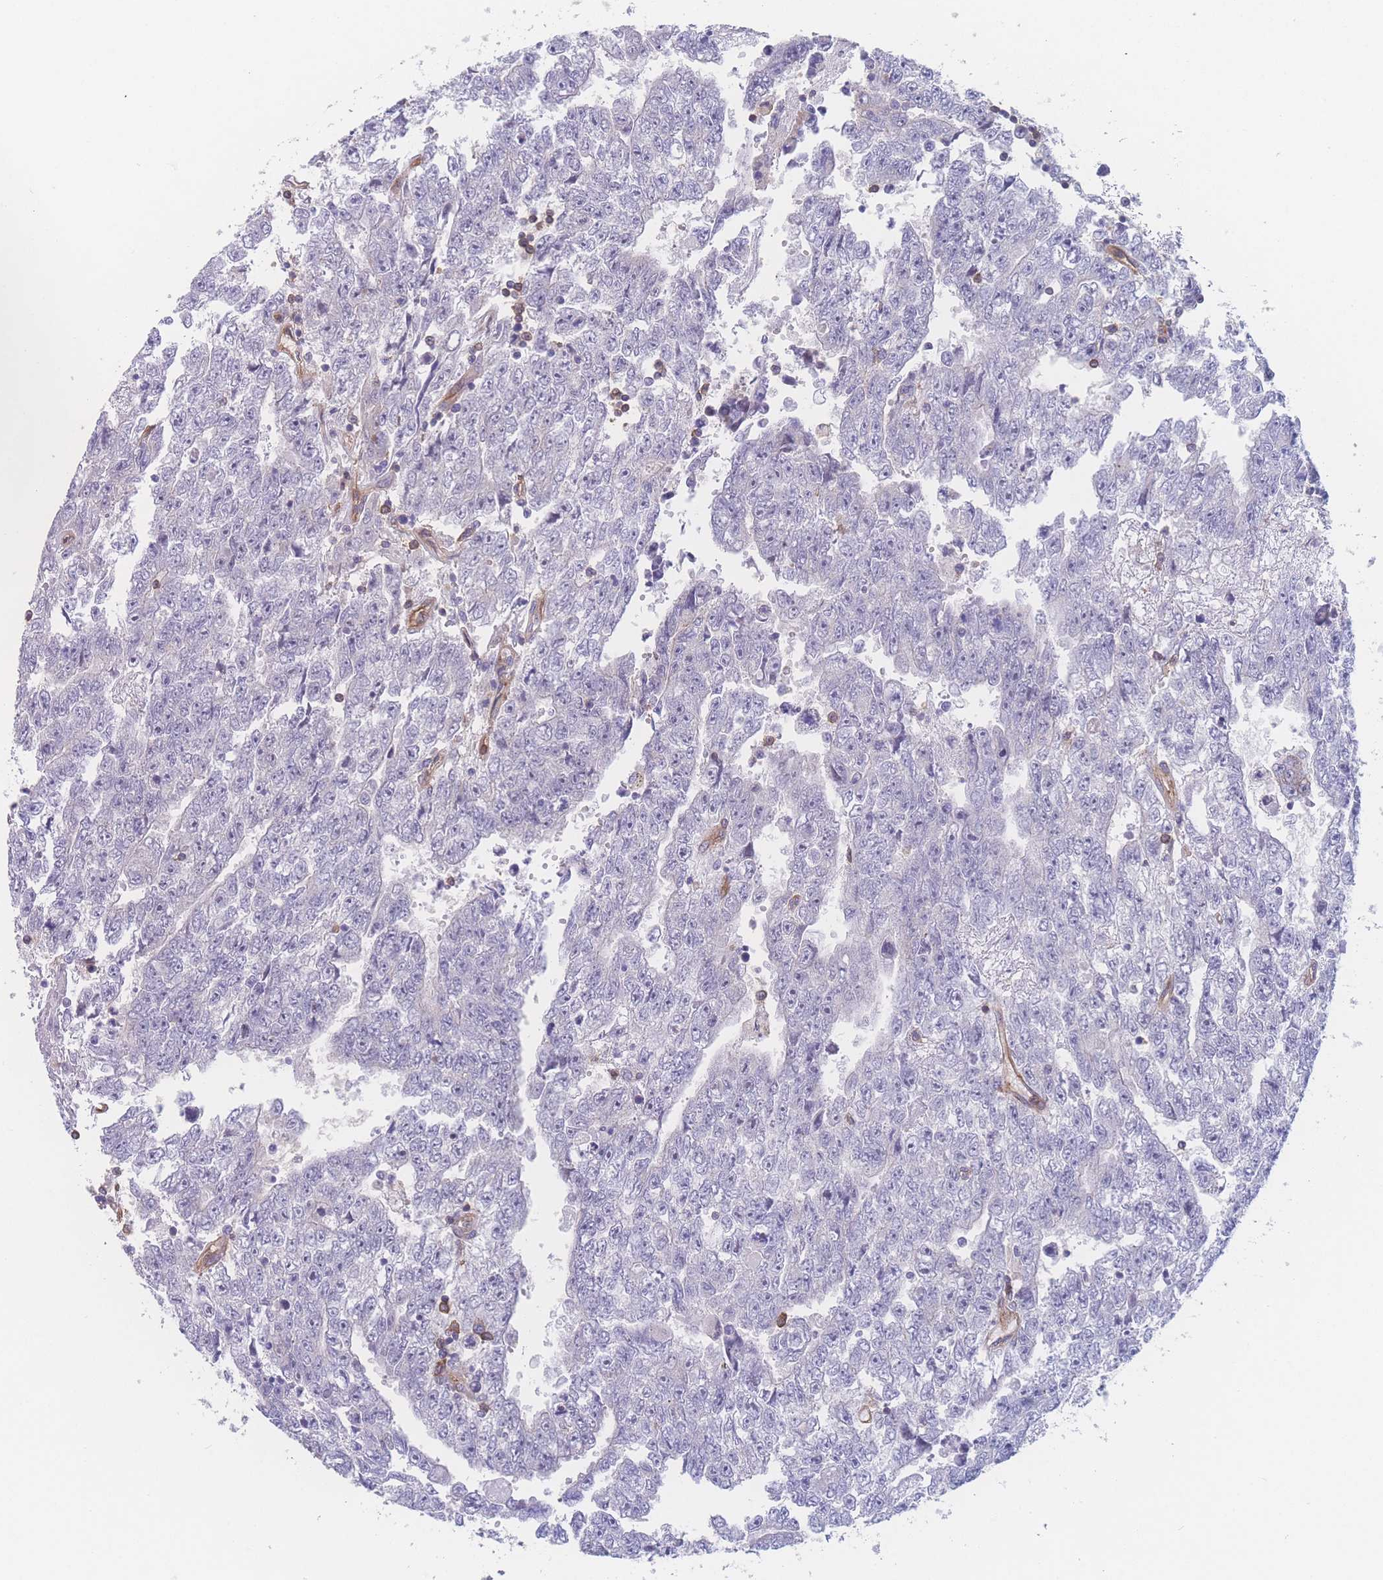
{"staining": {"intensity": "negative", "quantity": "none", "location": "none"}, "tissue": "testis cancer", "cell_type": "Tumor cells", "image_type": "cancer", "snomed": [{"axis": "morphology", "description": "Carcinoma, Embryonal, NOS"}, {"axis": "topography", "description": "Testis"}], "caption": "There is no significant positivity in tumor cells of testis cancer. Nuclei are stained in blue.", "gene": "CFAP97", "patient": {"sex": "male", "age": 25}}